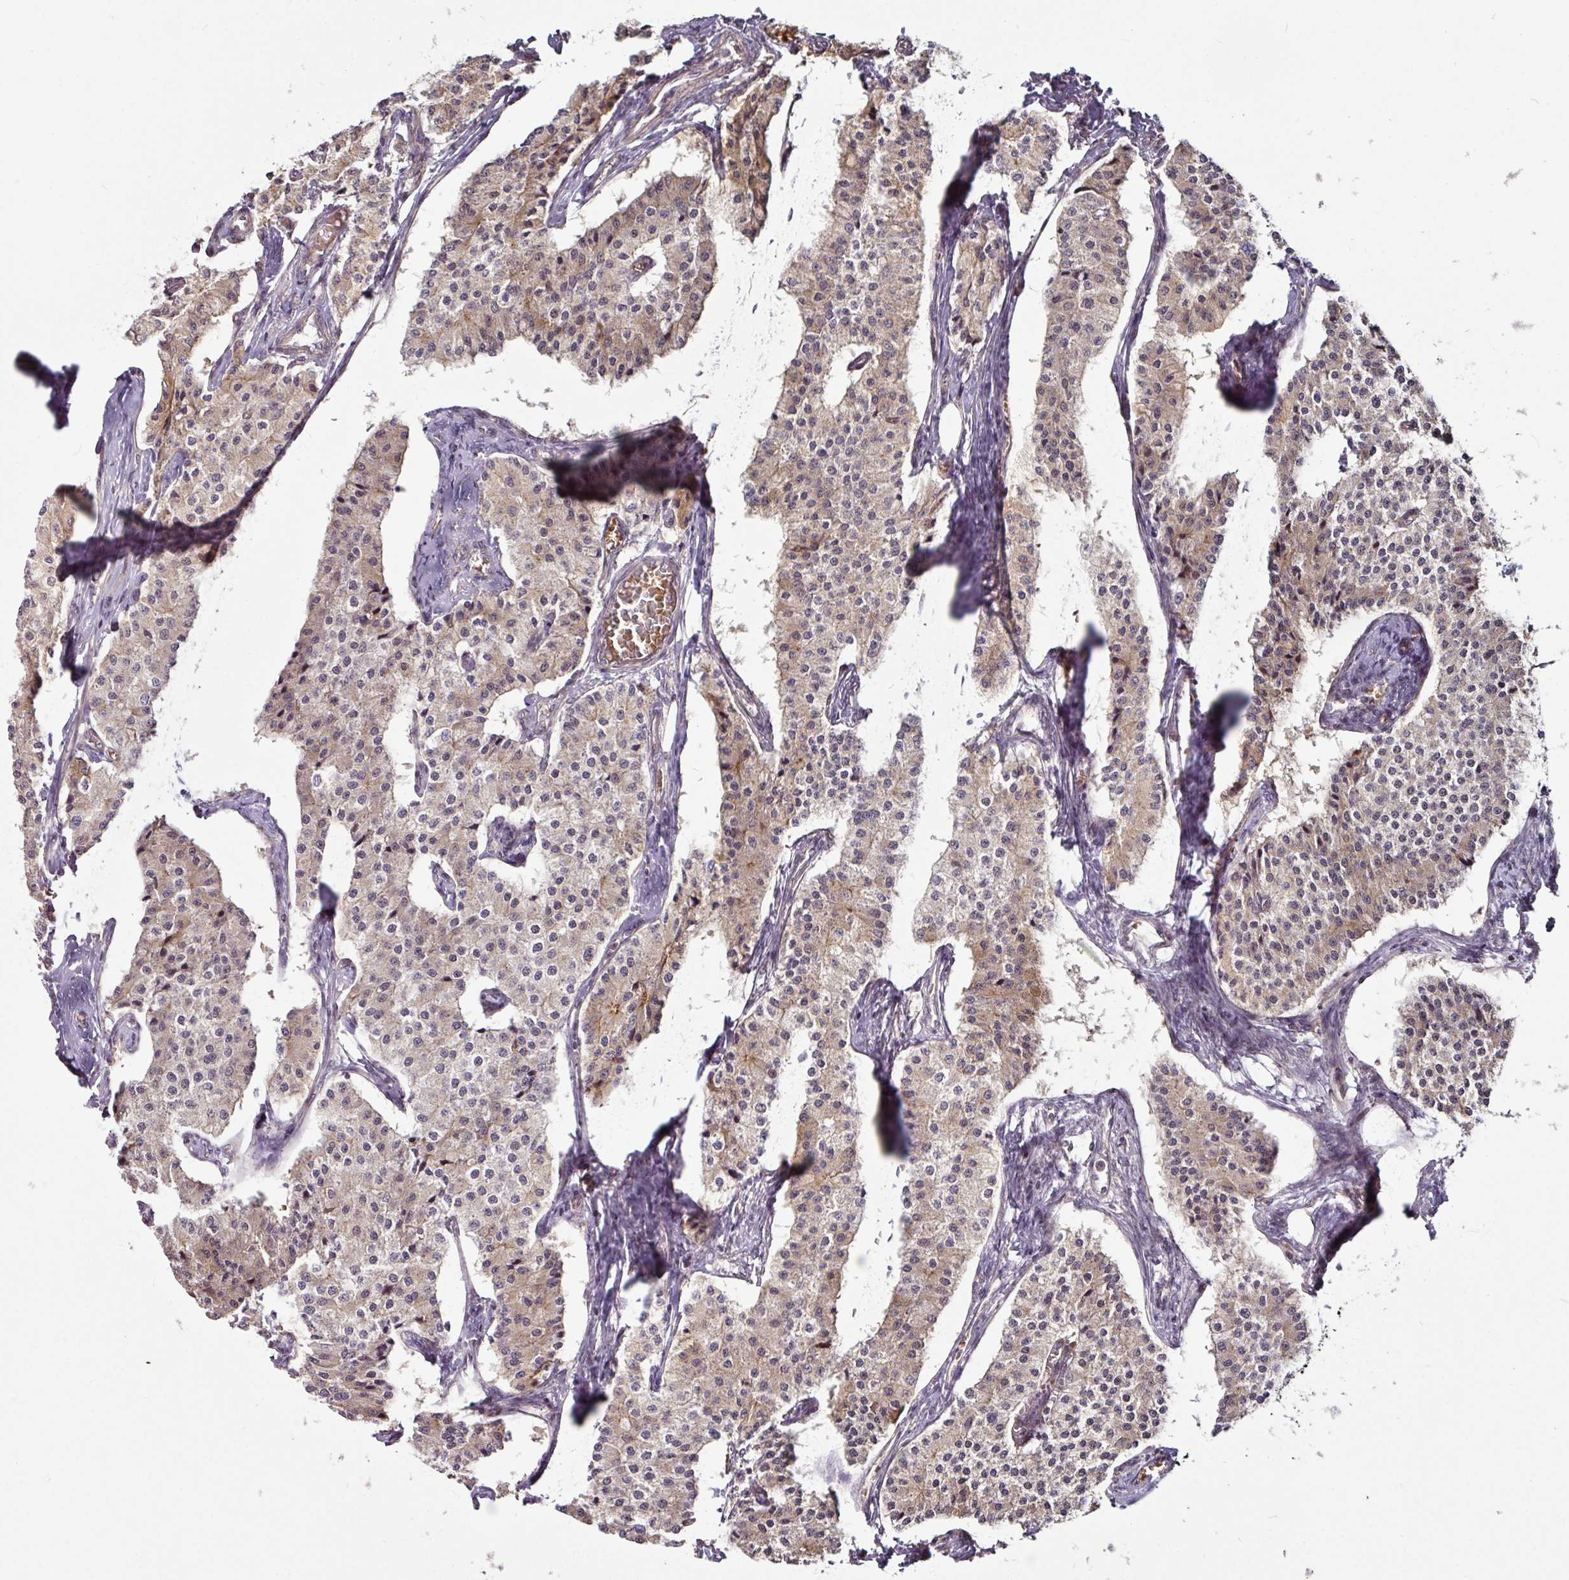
{"staining": {"intensity": "weak", "quantity": "25%-75%", "location": "cytoplasmic/membranous"}, "tissue": "carcinoid", "cell_type": "Tumor cells", "image_type": "cancer", "snomed": [{"axis": "morphology", "description": "Carcinoid, malignant, NOS"}, {"axis": "topography", "description": "Colon"}], "caption": "Protein analysis of carcinoid (malignant) tissue exhibits weak cytoplasmic/membranous expression in approximately 25%-75% of tumor cells.", "gene": "DCAF13", "patient": {"sex": "female", "age": 52}}